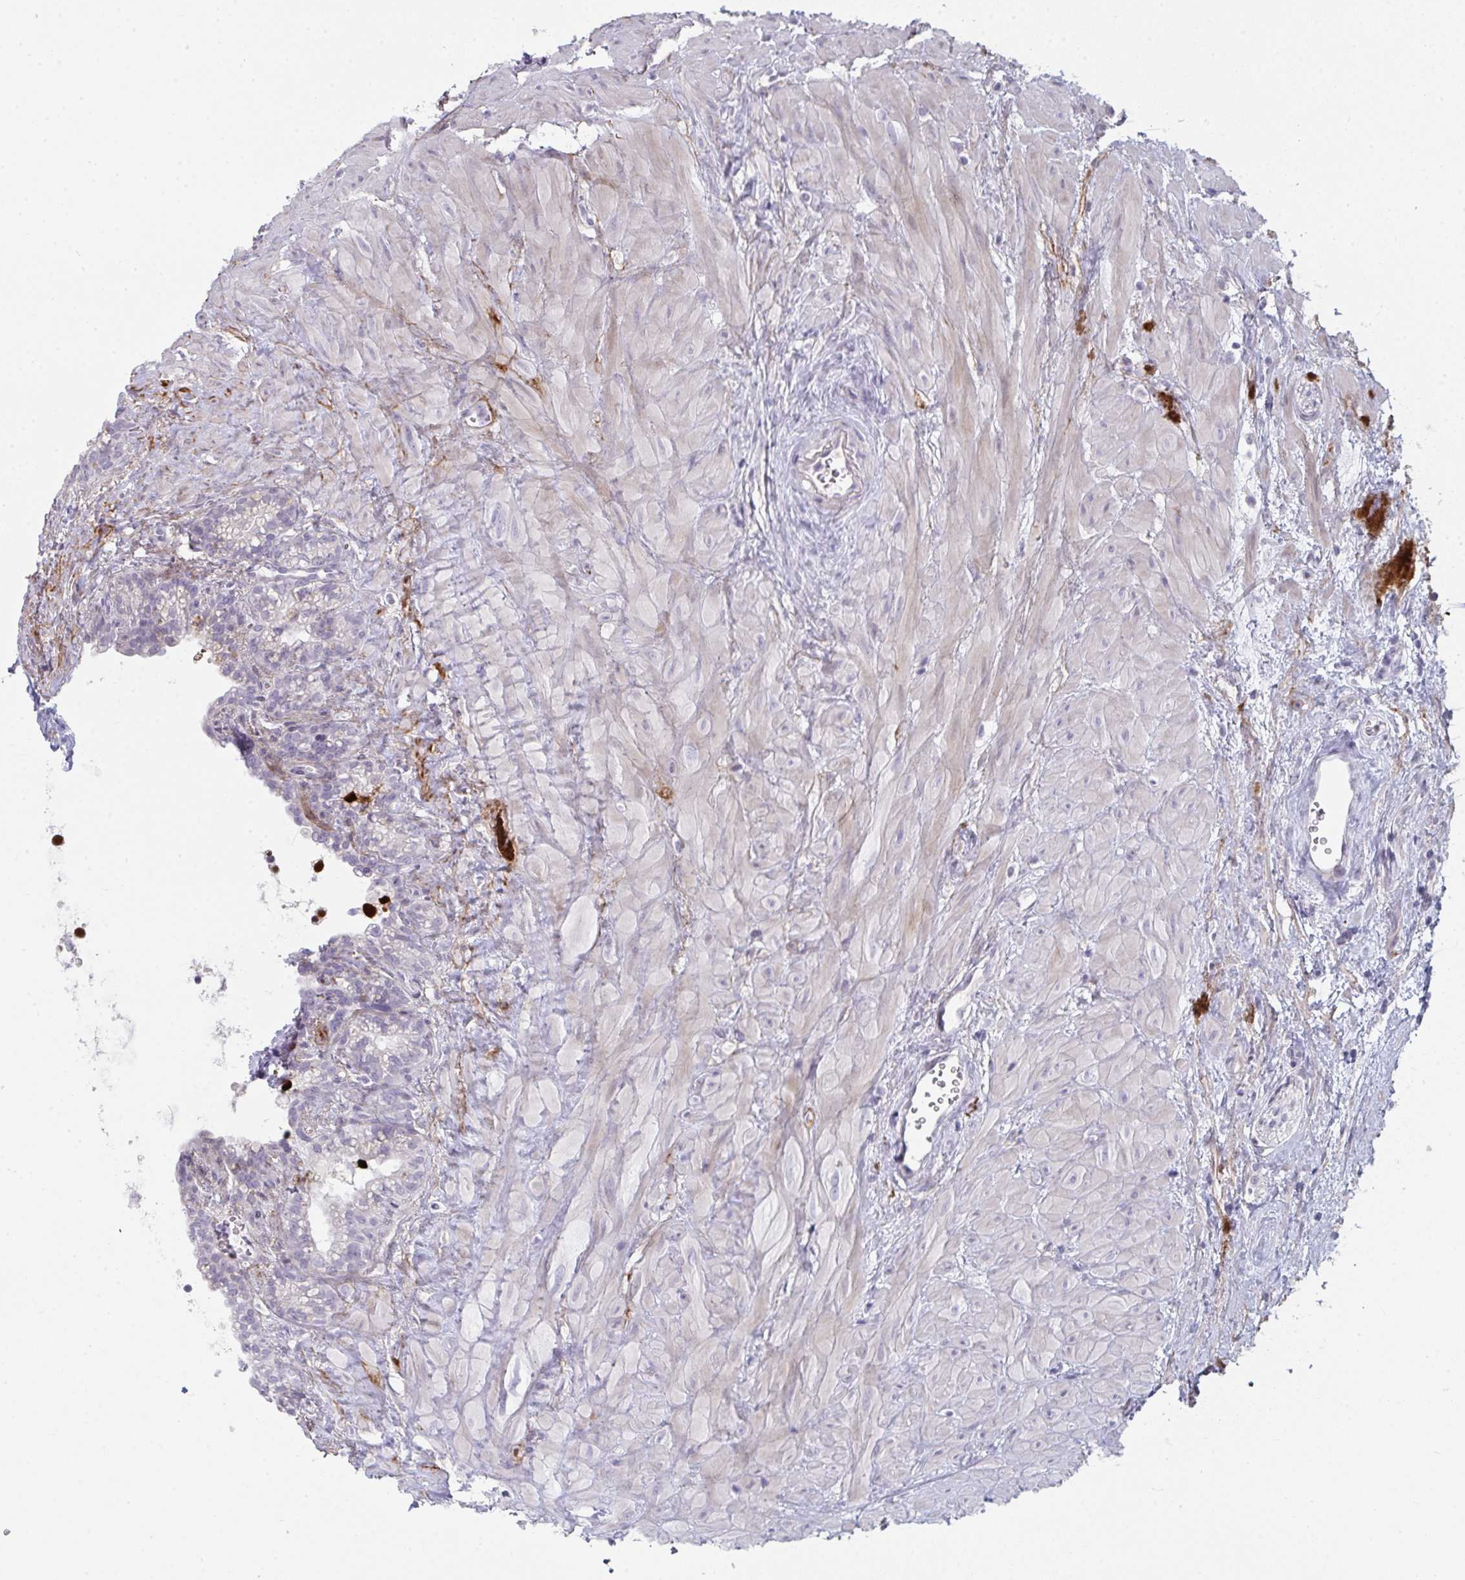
{"staining": {"intensity": "negative", "quantity": "none", "location": "none"}, "tissue": "seminal vesicle", "cell_type": "Glandular cells", "image_type": "normal", "snomed": [{"axis": "morphology", "description": "Normal tissue, NOS"}, {"axis": "topography", "description": "Seminal veicle"}], "caption": "Immunohistochemistry (IHC) of unremarkable seminal vesicle exhibits no staining in glandular cells.", "gene": "A1CF", "patient": {"sex": "male", "age": 76}}